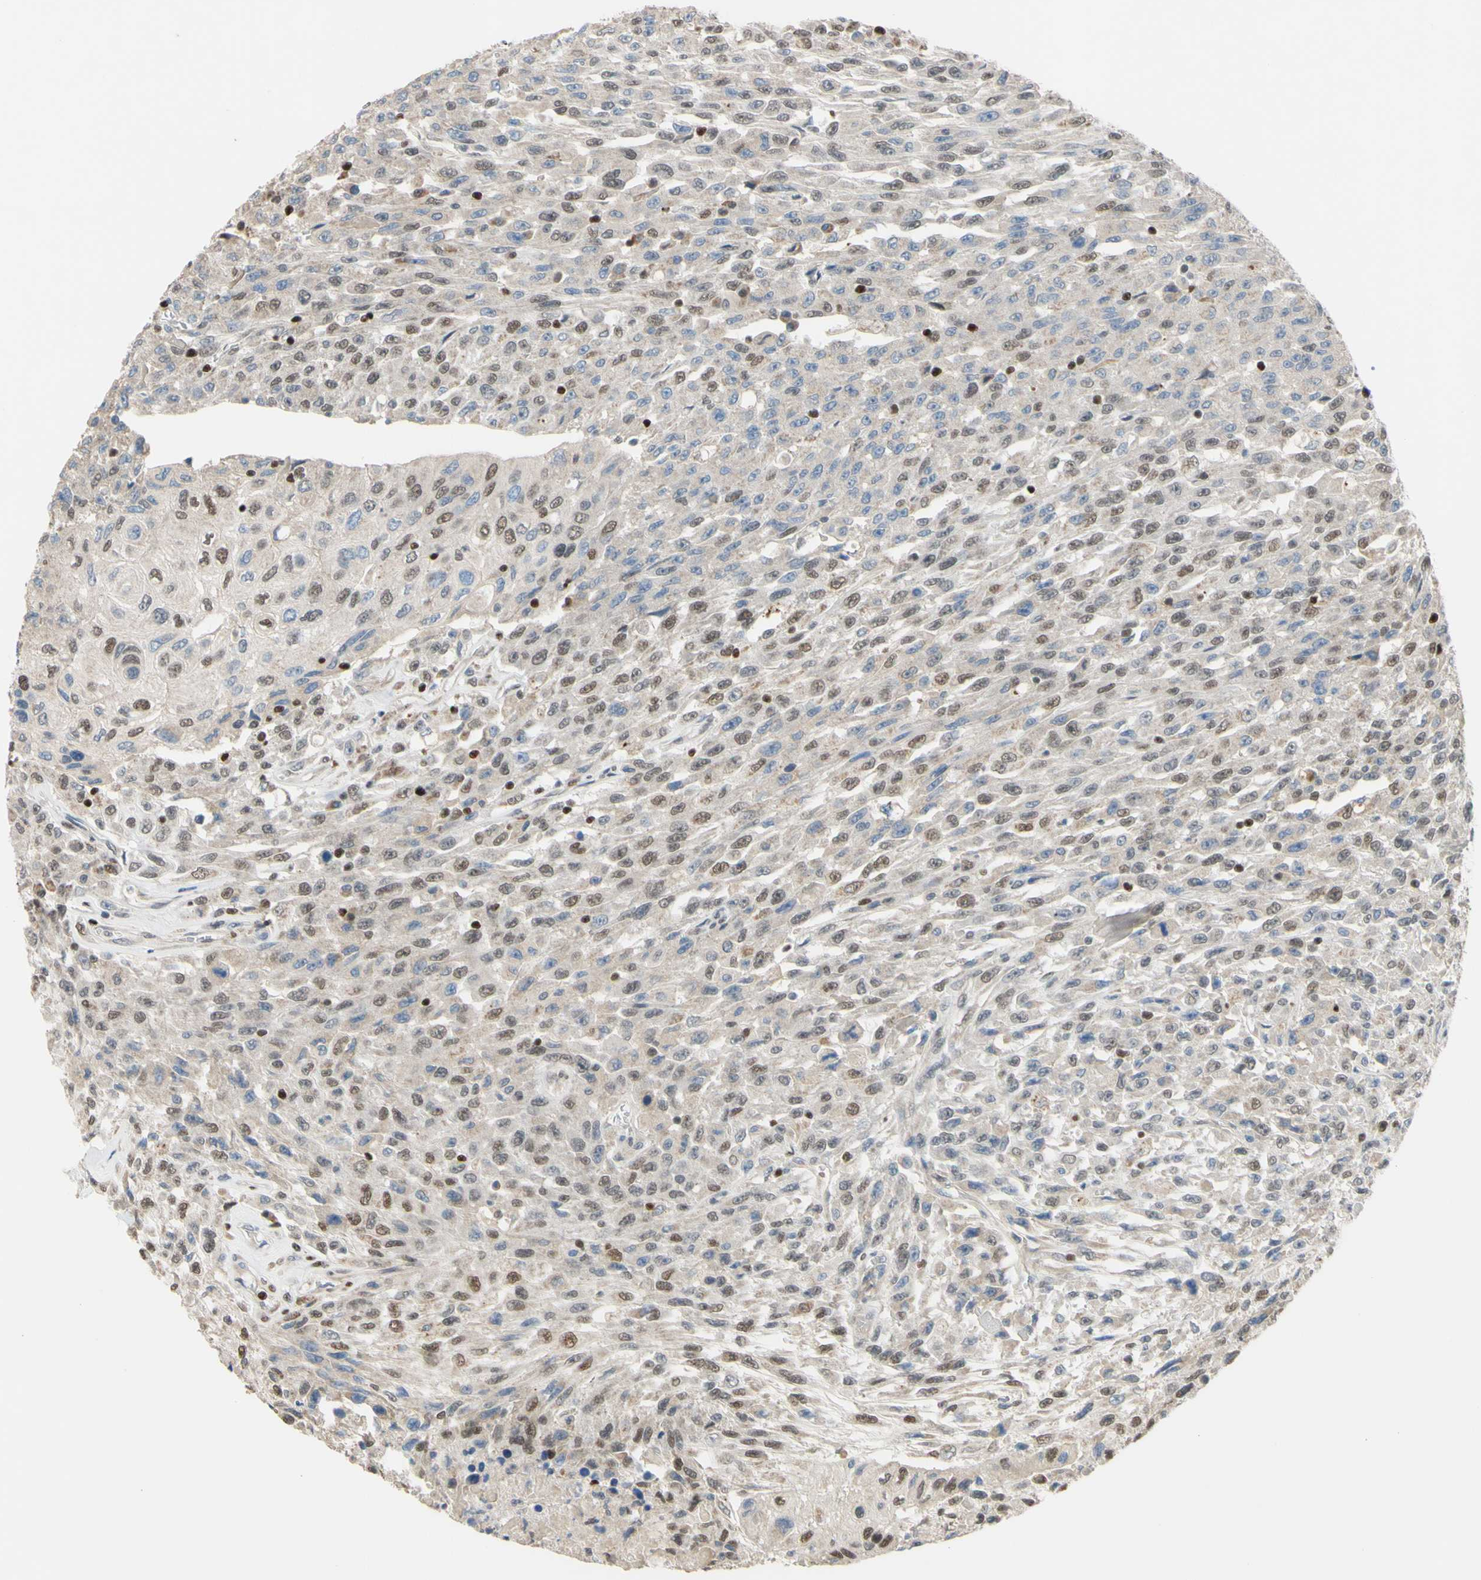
{"staining": {"intensity": "weak", "quantity": ">75%", "location": "cytoplasmic/membranous,nuclear"}, "tissue": "urothelial cancer", "cell_type": "Tumor cells", "image_type": "cancer", "snomed": [{"axis": "morphology", "description": "Urothelial carcinoma, High grade"}, {"axis": "topography", "description": "Urinary bladder"}], "caption": "Weak cytoplasmic/membranous and nuclear positivity is appreciated in approximately >75% of tumor cells in urothelial cancer. The staining was performed using DAB, with brown indicating positive protein expression. Nuclei are stained blue with hematoxylin.", "gene": "SP4", "patient": {"sex": "male", "age": 66}}